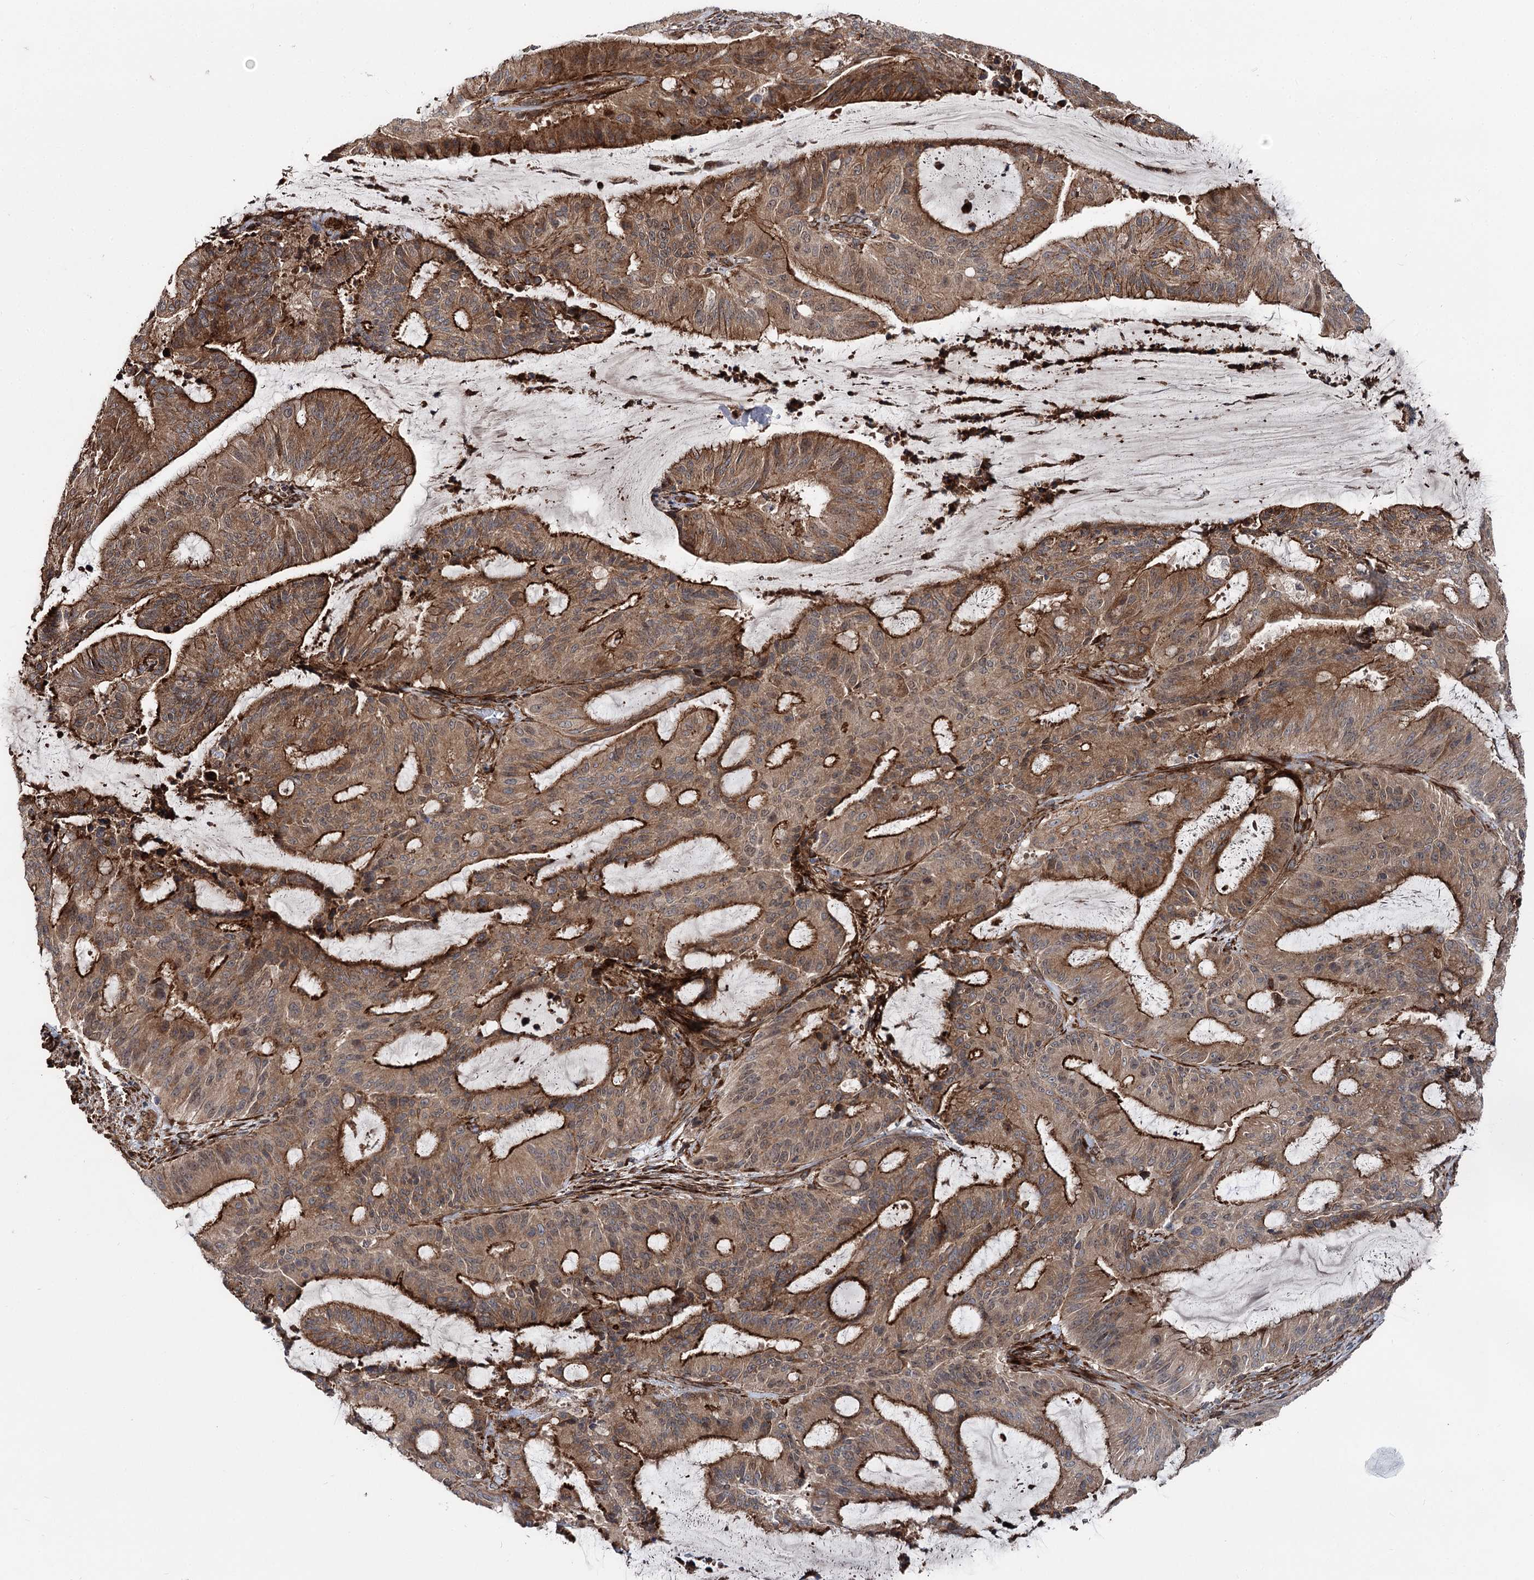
{"staining": {"intensity": "strong", "quantity": ">75%", "location": "cytoplasmic/membranous"}, "tissue": "liver cancer", "cell_type": "Tumor cells", "image_type": "cancer", "snomed": [{"axis": "morphology", "description": "Normal tissue, NOS"}, {"axis": "morphology", "description": "Cholangiocarcinoma"}, {"axis": "topography", "description": "Liver"}, {"axis": "topography", "description": "Peripheral nerve tissue"}], "caption": "Immunohistochemical staining of human liver cancer (cholangiocarcinoma) reveals high levels of strong cytoplasmic/membranous positivity in approximately >75% of tumor cells. (DAB IHC with brightfield microscopy, high magnification).", "gene": "ITFG2", "patient": {"sex": "female", "age": 73}}